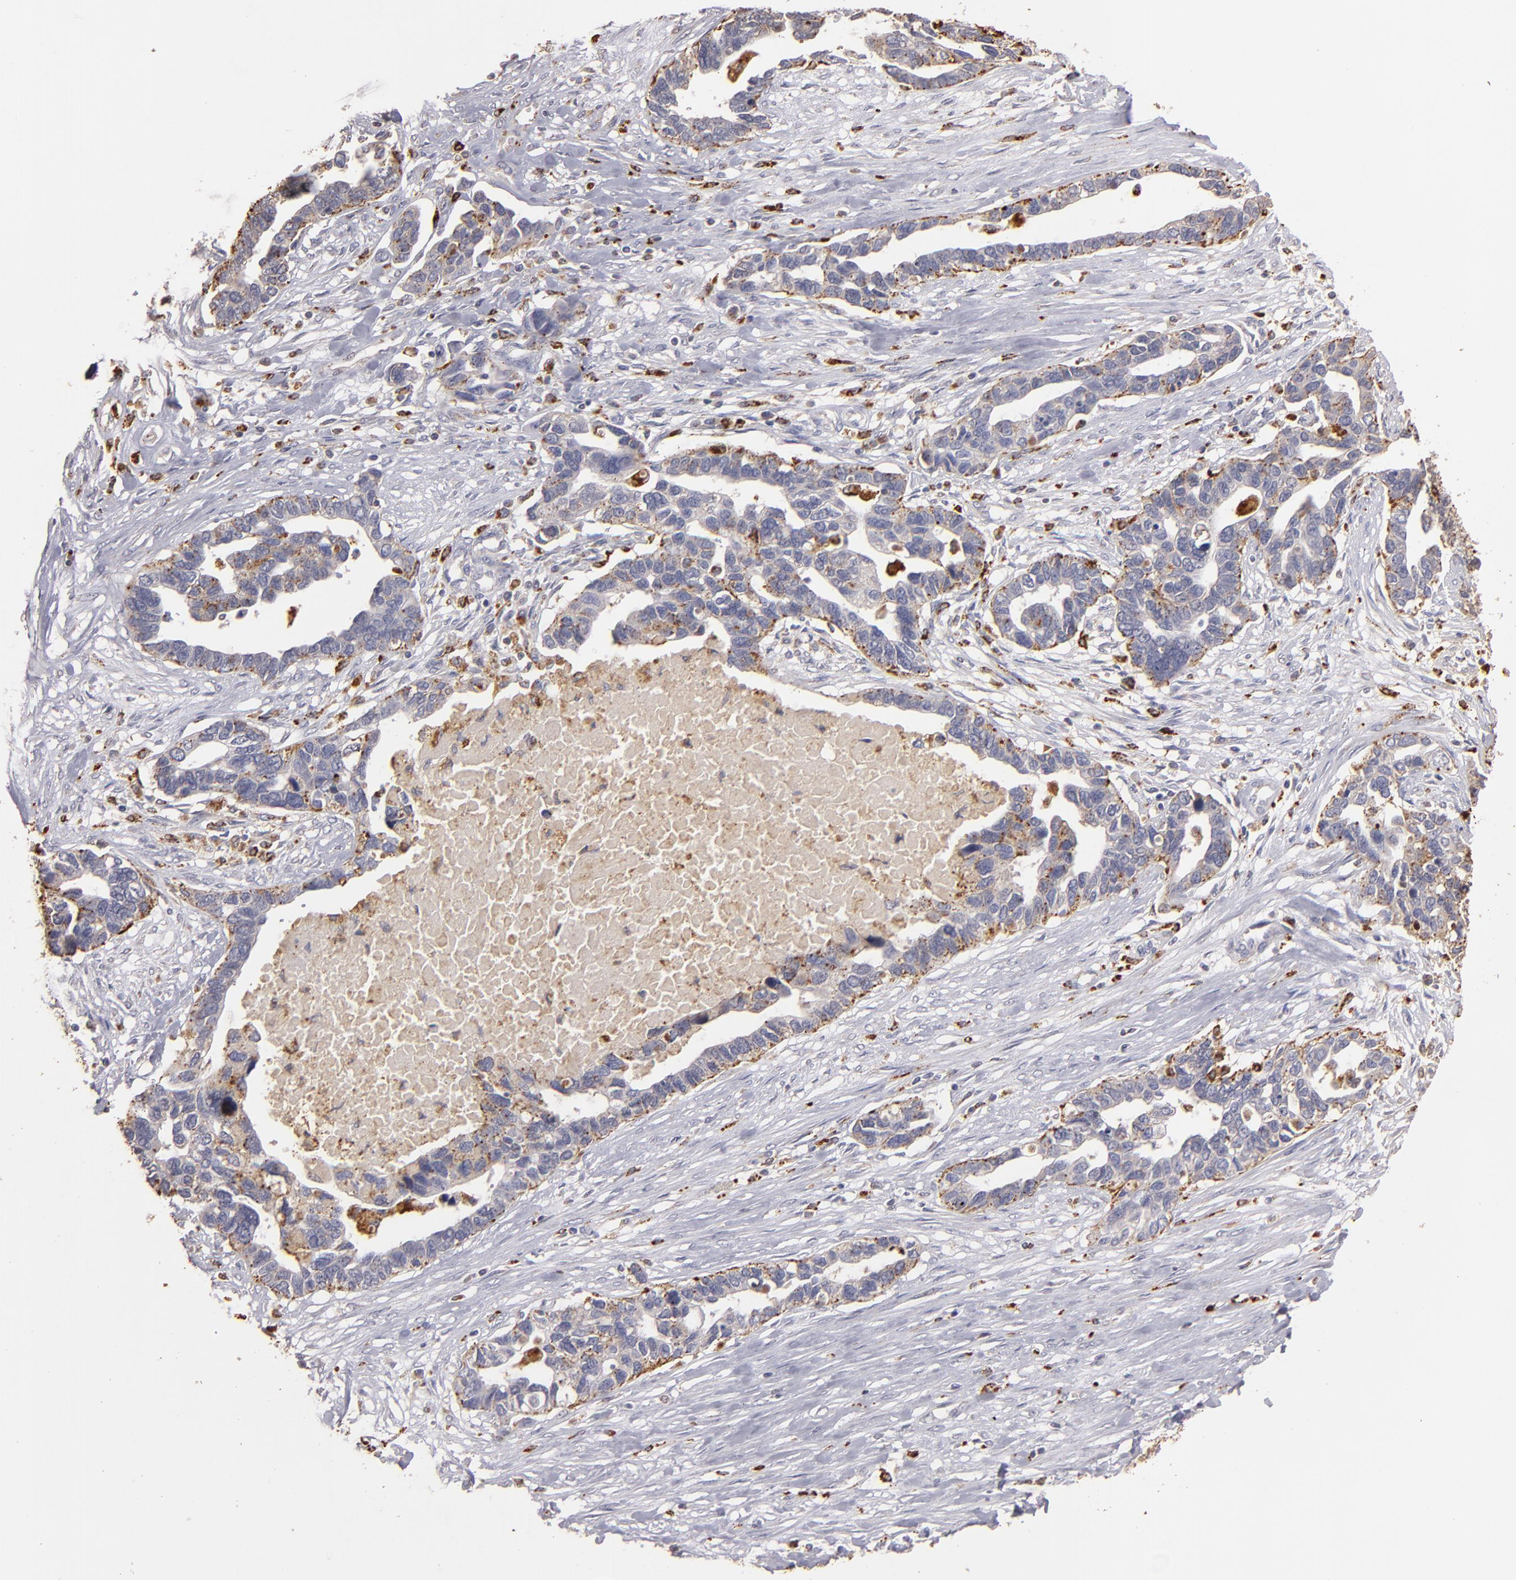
{"staining": {"intensity": "weak", "quantity": "<25%", "location": "cytoplasmic/membranous"}, "tissue": "ovarian cancer", "cell_type": "Tumor cells", "image_type": "cancer", "snomed": [{"axis": "morphology", "description": "Cystadenocarcinoma, serous, NOS"}, {"axis": "topography", "description": "Ovary"}], "caption": "Ovarian cancer was stained to show a protein in brown. There is no significant positivity in tumor cells.", "gene": "TRAF1", "patient": {"sex": "female", "age": 54}}